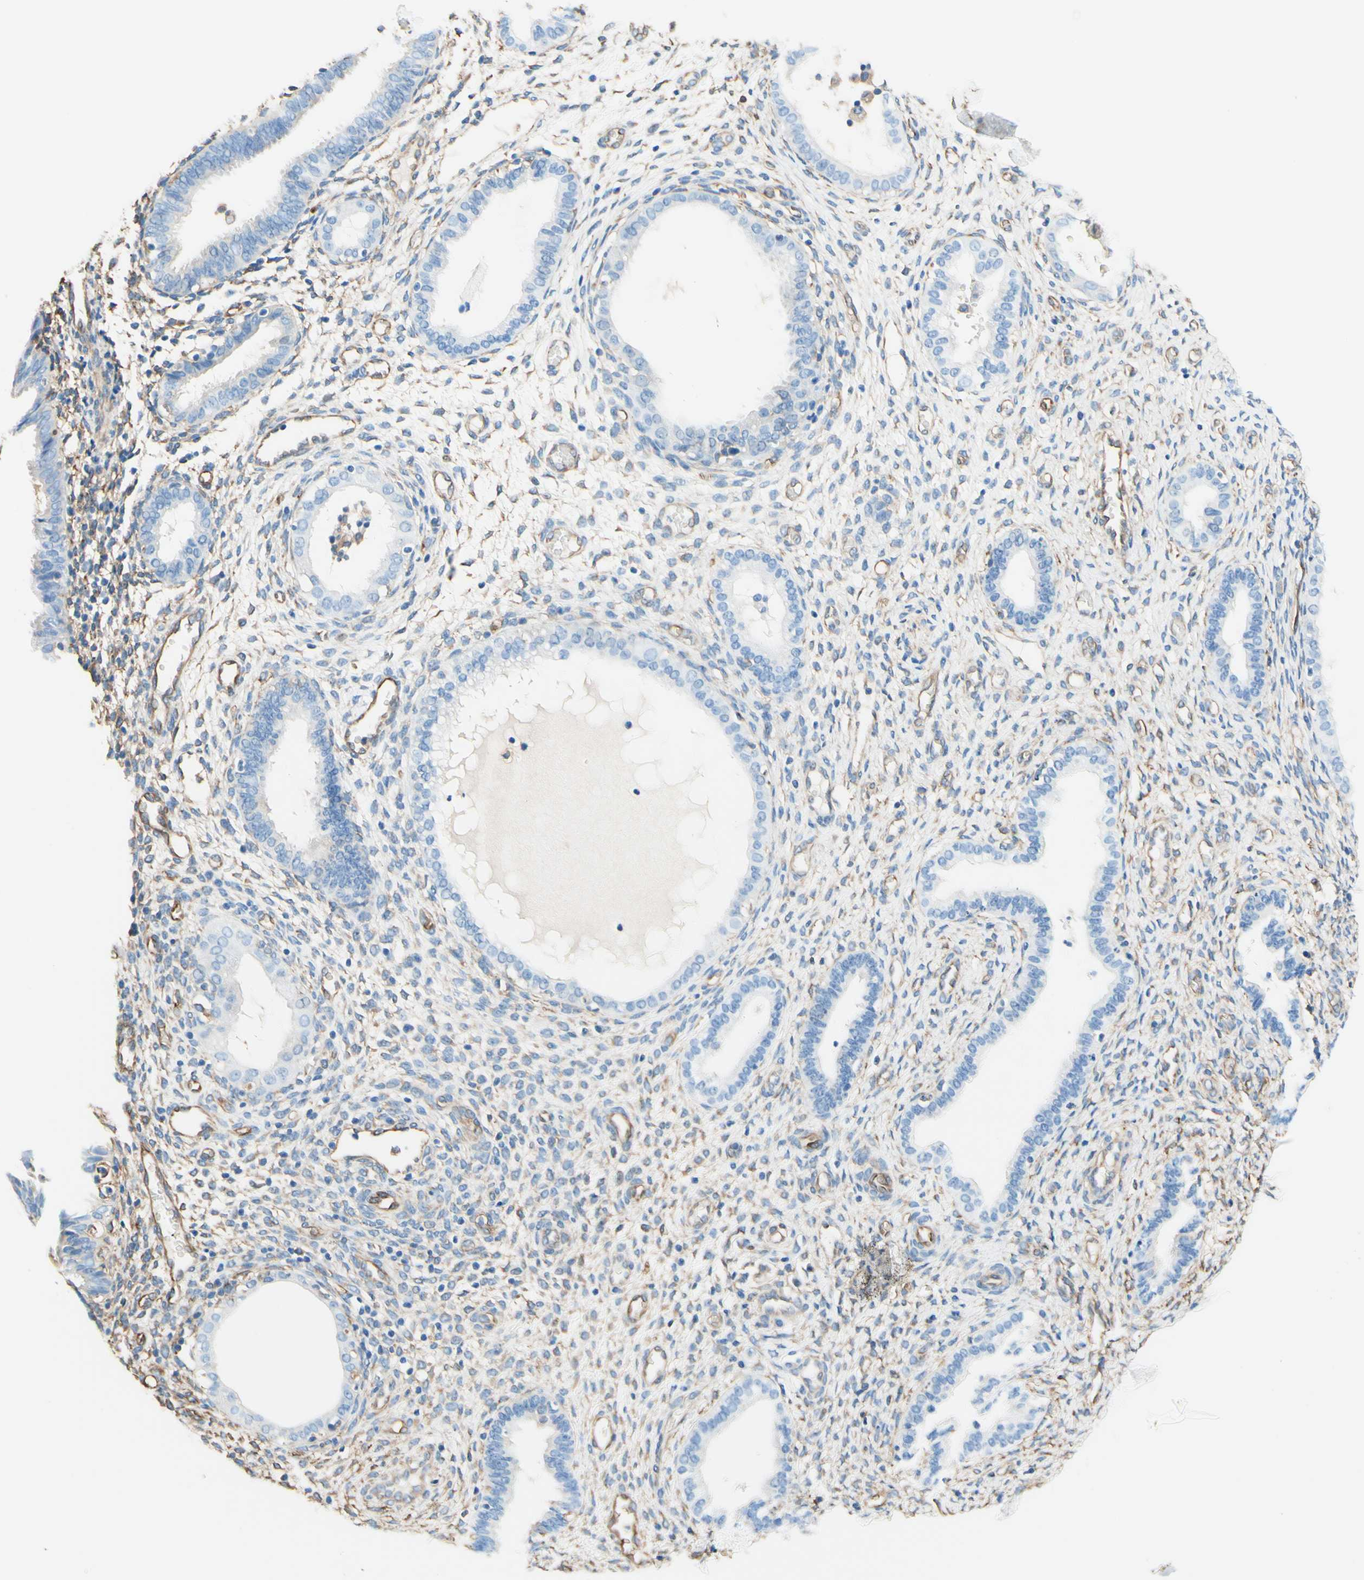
{"staining": {"intensity": "negative", "quantity": "none", "location": "none"}, "tissue": "endometrium", "cell_type": "Cells in endometrial stroma", "image_type": "normal", "snomed": [{"axis": "morphology", "description": "Normal tissue, NOS"}, {"axis": "topography", "description": "Endometrium"}], "caption": "An IHC histopathology image of unremarkable endometrium is shown. There is no staining in cells in endometrial stroma of endometrium. (DAB (3,3'-diaminobenzidine) immunohistochemistry with hematoxylin counter stain).", "gene": "DPYSL3", "patient": {"sex": "female", "age": 61}}